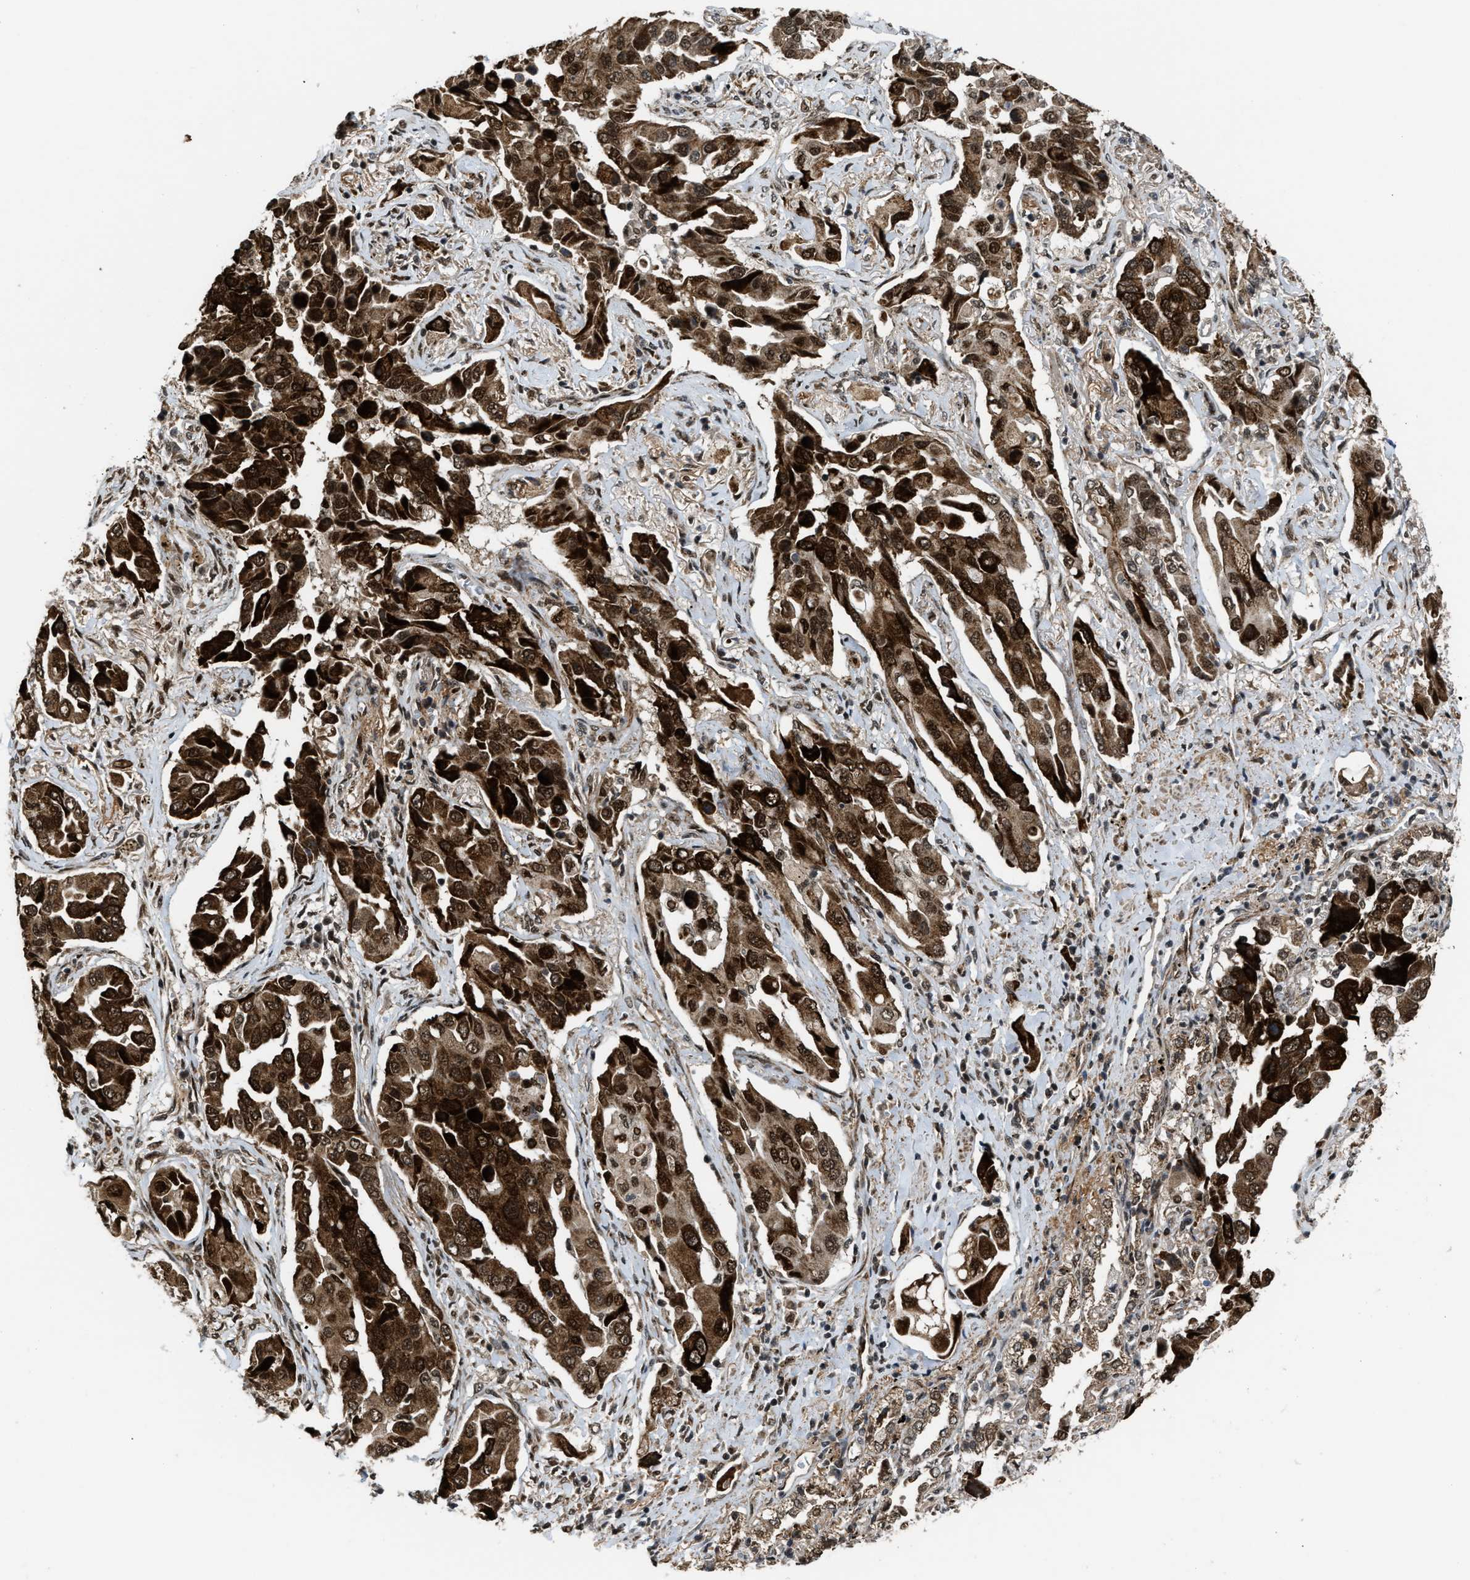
{"staining": {"intensity": "strong", "quantity": ">75%", "location": "cytoplasmic/membranous,nuclear"}, "tissue": "lung cancer", "cell_type": "Tumor cells", "image_type": "cancer", "snomed": [{"axis": "morphology", "description": "Adenocarcinoma, NOS"}, {"axis": "topography", "description": "Lung"}], "caption": "Strong cytoplasmic/membranous and nuclear protein expression is appreciated in about >75% of tumor cells in lung cancer.", "gene": "ZNF250", "patient": {"sex": "female", "age": 65}}